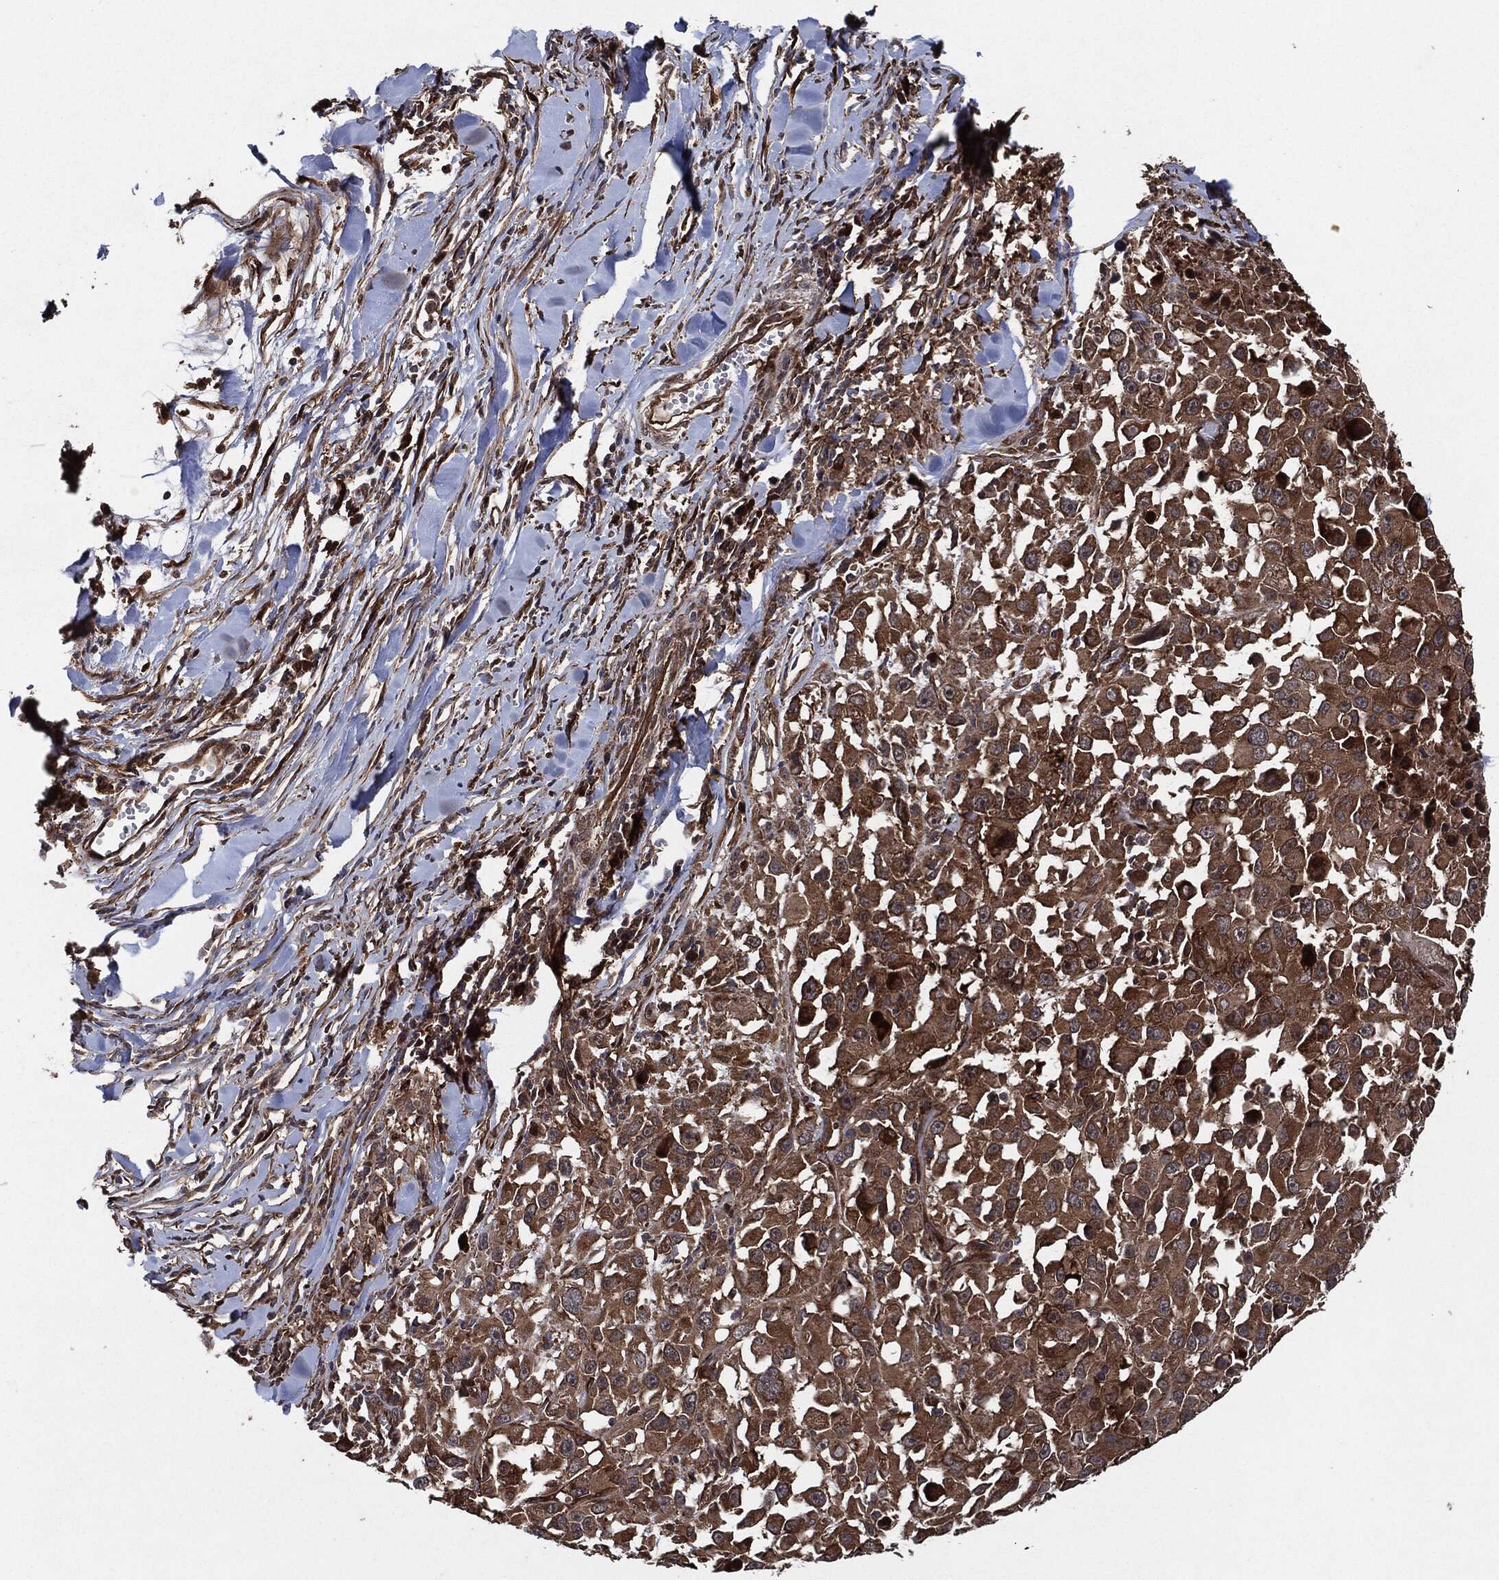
{"staining": {"intensity": "strong", "quantity": ">75%", "location": "cytoplasmic/membranous"}, "tissue": "melanoma", "cell_type": "Tumor cells", "image_type": "cancer", "snomed": [{"axis": "morphology", "description": "Malignant melanoma, Metastatic site"}, {"axis": "topography", "description": "Lymph node"}], "caption": "An IHC histopathology image of tumor tissue is shown. Protein staining in brown highlights strong cytoplasmic/membranous positivity in melanoma within tumor cells.", "gene": "BCAR1", "patient": {"sex": "male", "age": 50}}